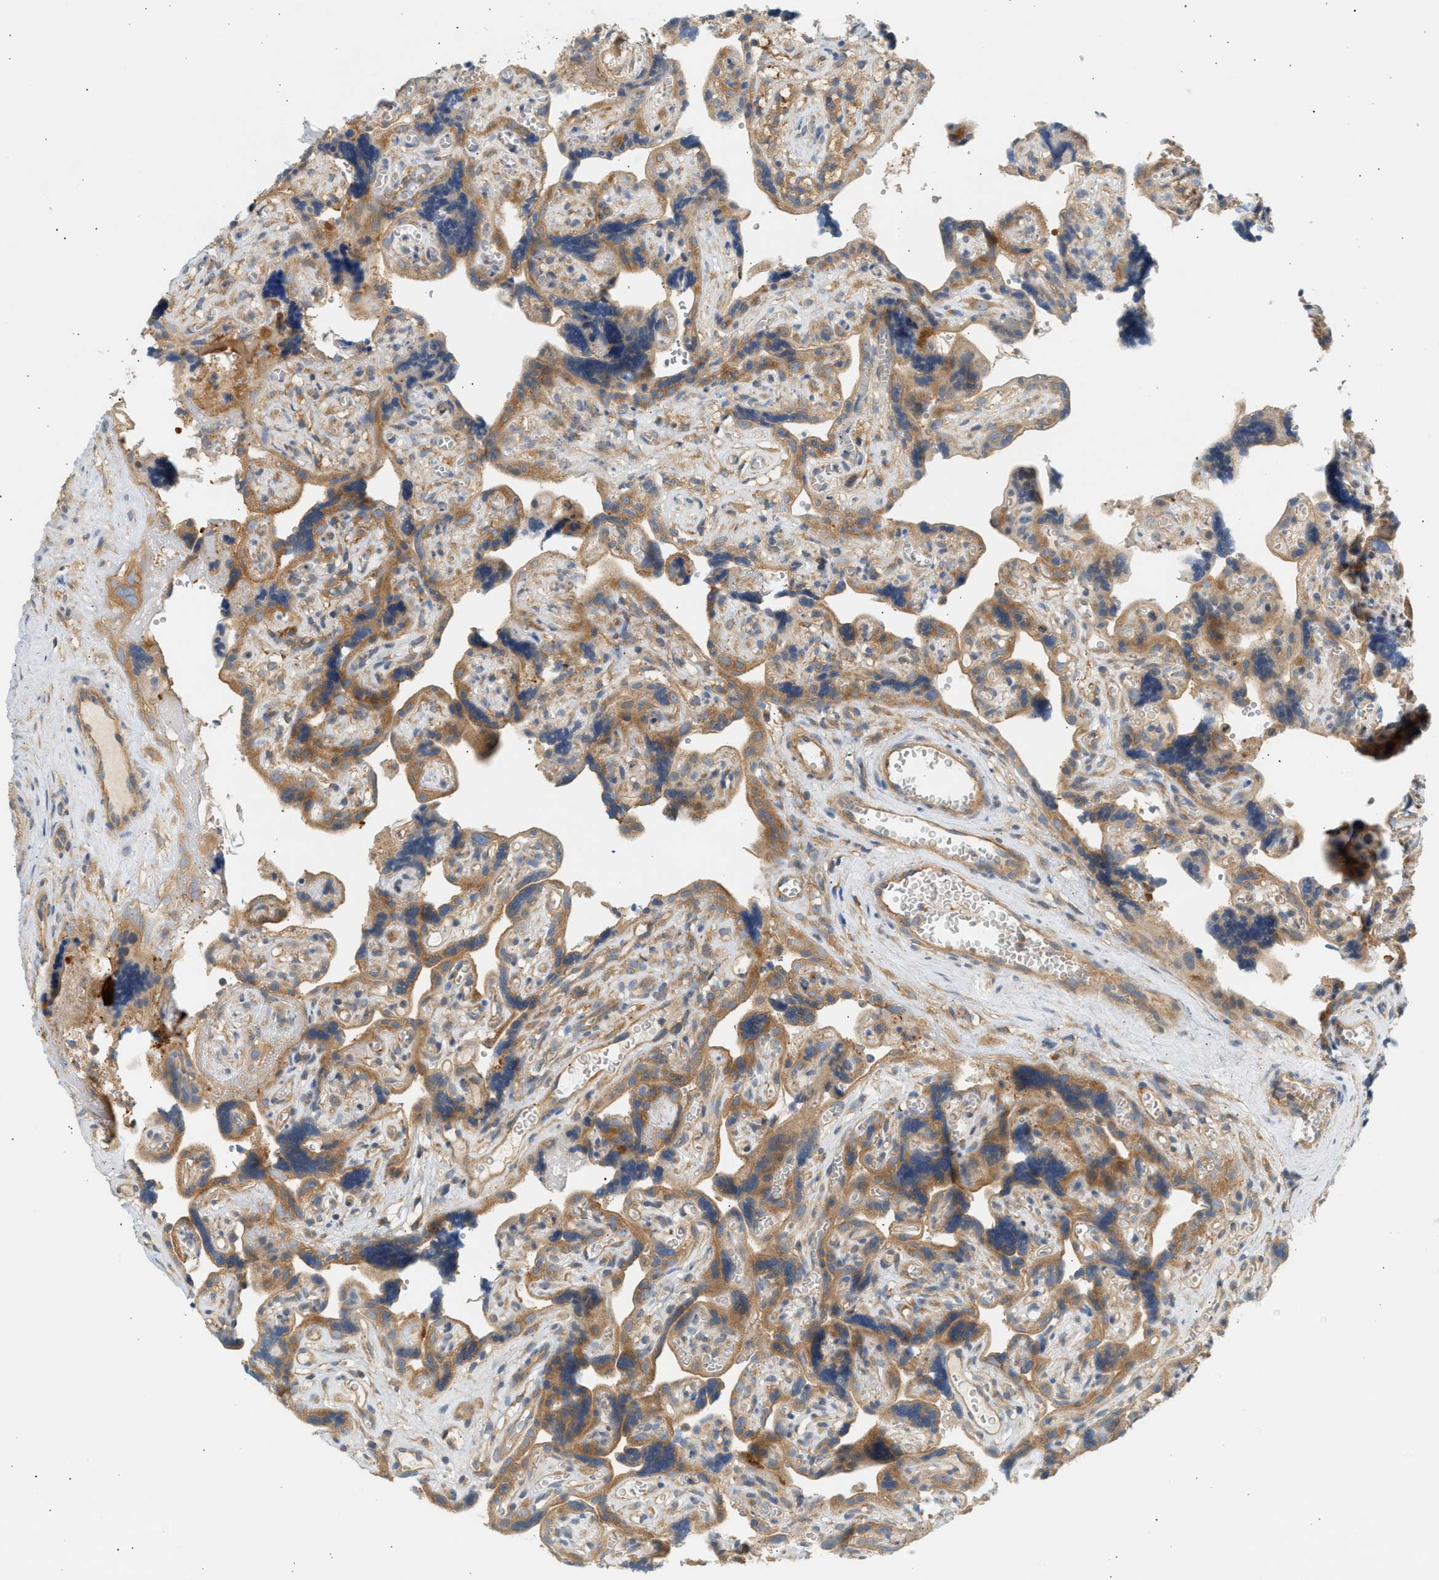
{"staining": {"intensity": "moderate", "quantity": ">75%", "location": "cytoplasmic/membranous"}, "tissue": "placenta", "cell_type": "Decidual cells", "image_type": "normal", "snomed": [{"axis": "morphology", "description": "Normal tissue, NOS"}, {"axis": "topography", "description": "Placenta"}], "caption": "Moderate cytoplasmic/membranous protein expression is present in approximately >75% of decidual cells in placenta.", "gene": "PAFAH1B1", "patient": {"sex": "female", "age": 30}}